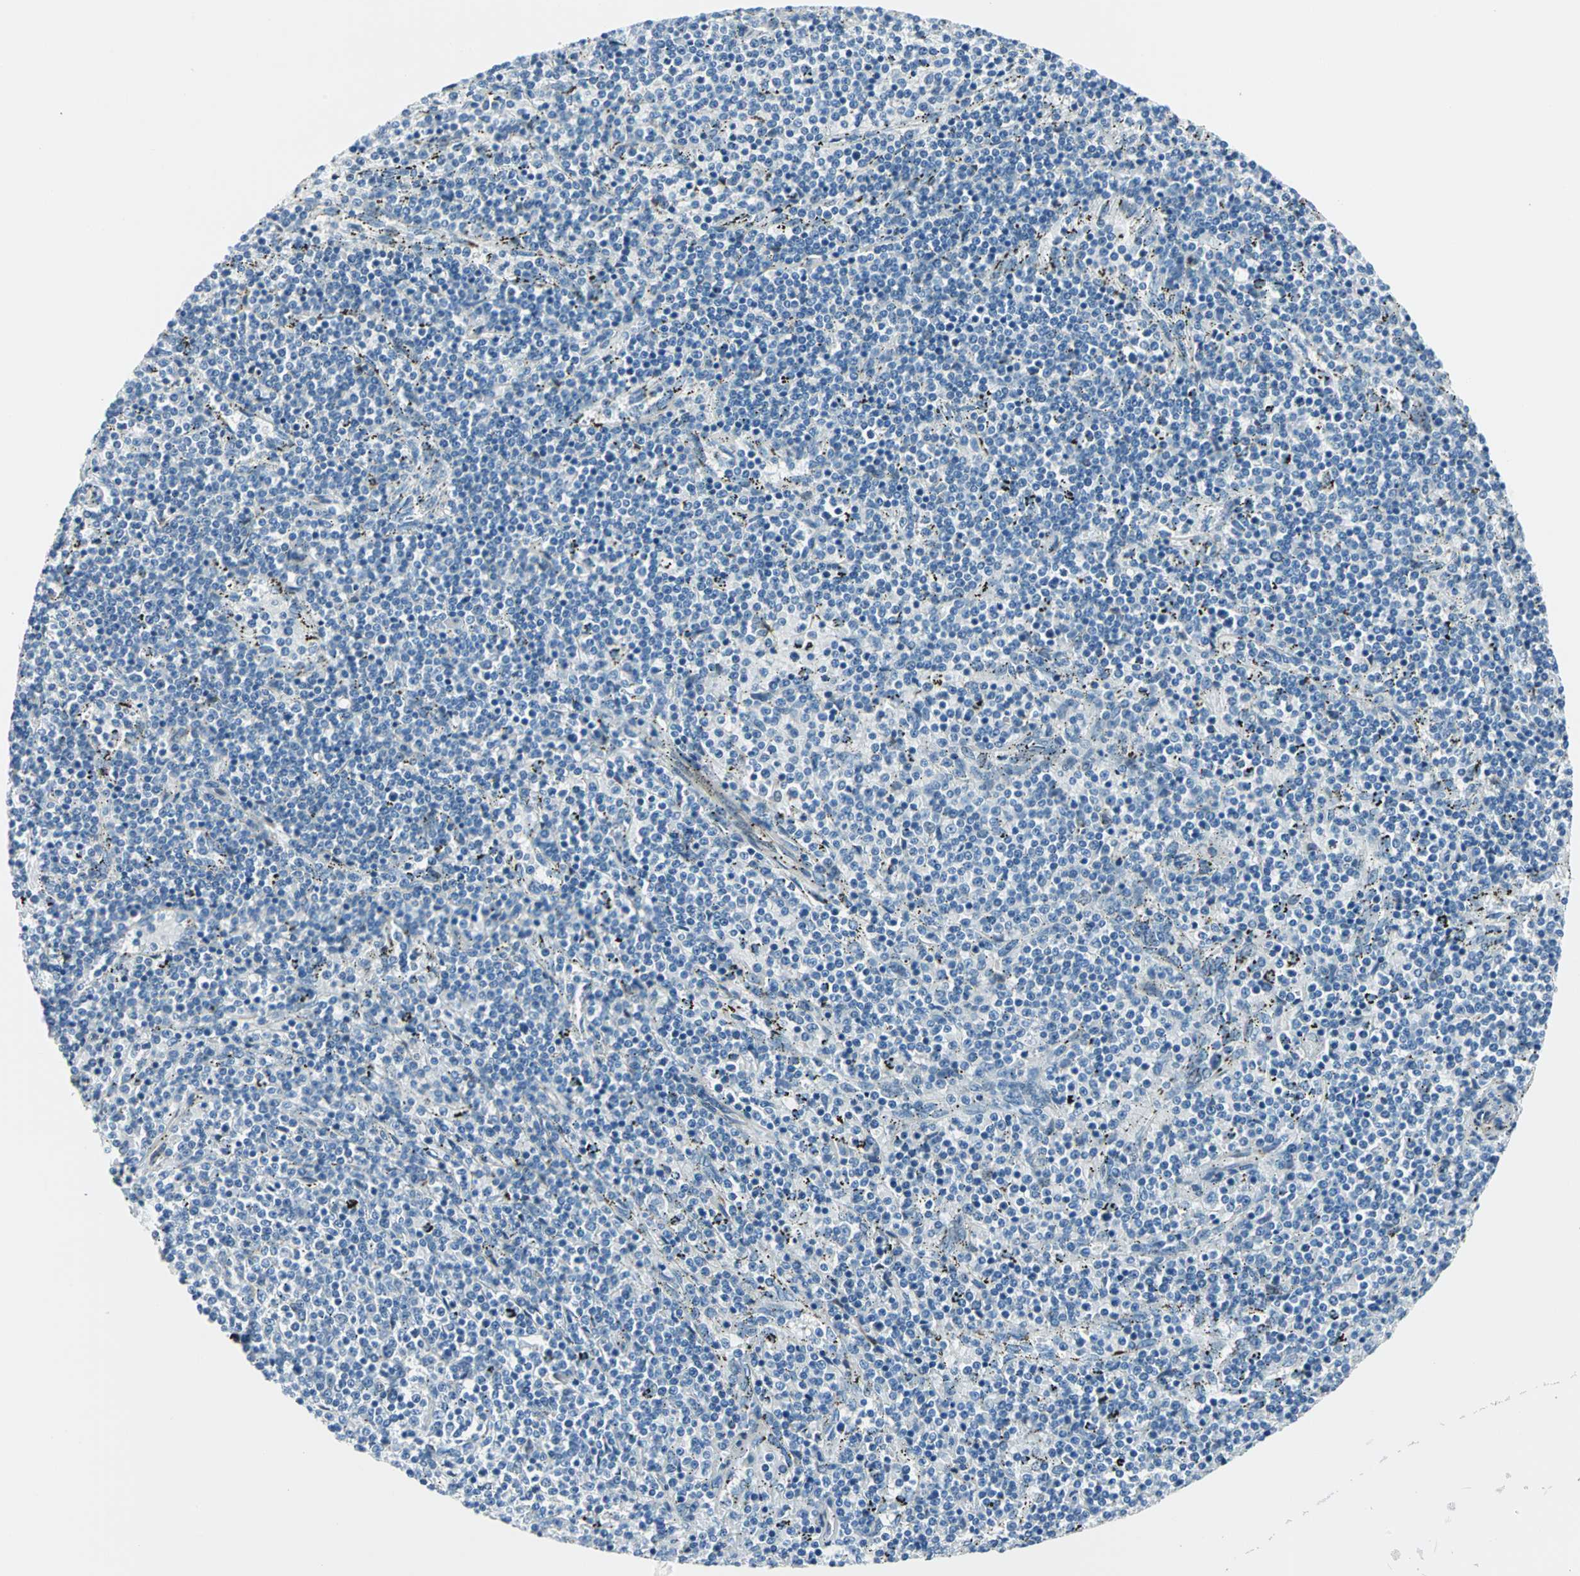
{"staining": {"intensity": "negative", "quantity": "none", "location": "none"}, "tissue": "lymphoma", "cell_type": "Tumor cells", "image_type": "cancer", "snomed": [{"axis": "morphology", "description": "Malignant lymphoma, non-Hodgkin's type, Low grade"}, {"axis": "topography", "description": "Spleen"}], "caption": "The image exhibits no staining of tumor cells in low-grade malignant lymphoma, non-Hodgkin's type.", "gene": "HSPB1", "patient": {"sex": "female", "age": 50}}